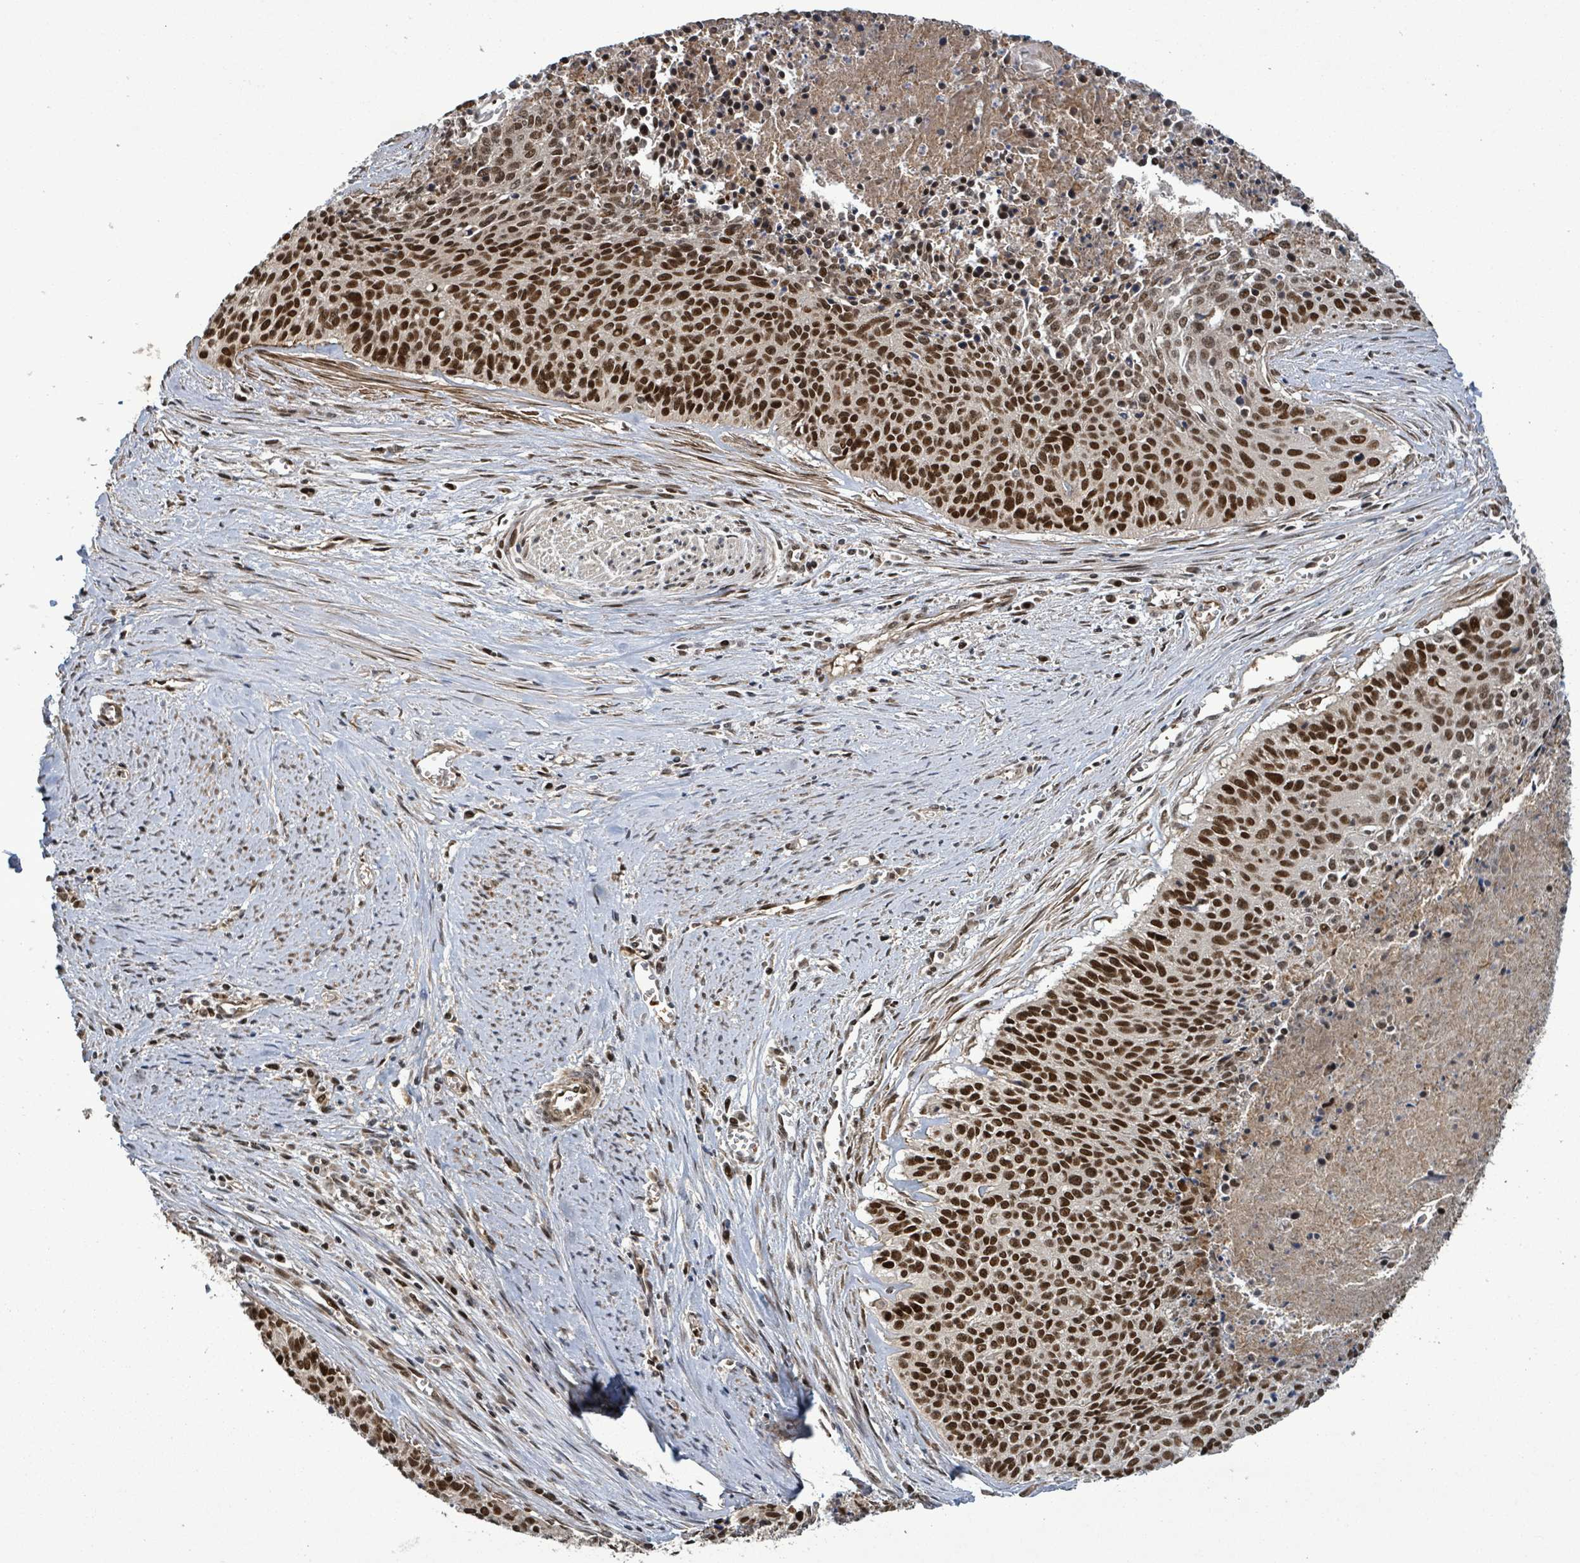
{"staining": {"intensity": "strong", "quantity": ">75%", "location": "nuclear"}, "tissue": "cervical cancer", "cell_type": "Tumor cells", "image_type": "cancer", "snomed": [{"axis": "morphology", "description": "Squamous cell carcinoma, NOS"}, {"axis": "topography", "description": "Cervix"}], "caption": "Strong nuclear protein staining is identified in approximately >75% of tumor cells in cervical squamous cell carcinoma.", "gene": "PATZ1", "patient": {"sex": "female", "age": 55}}